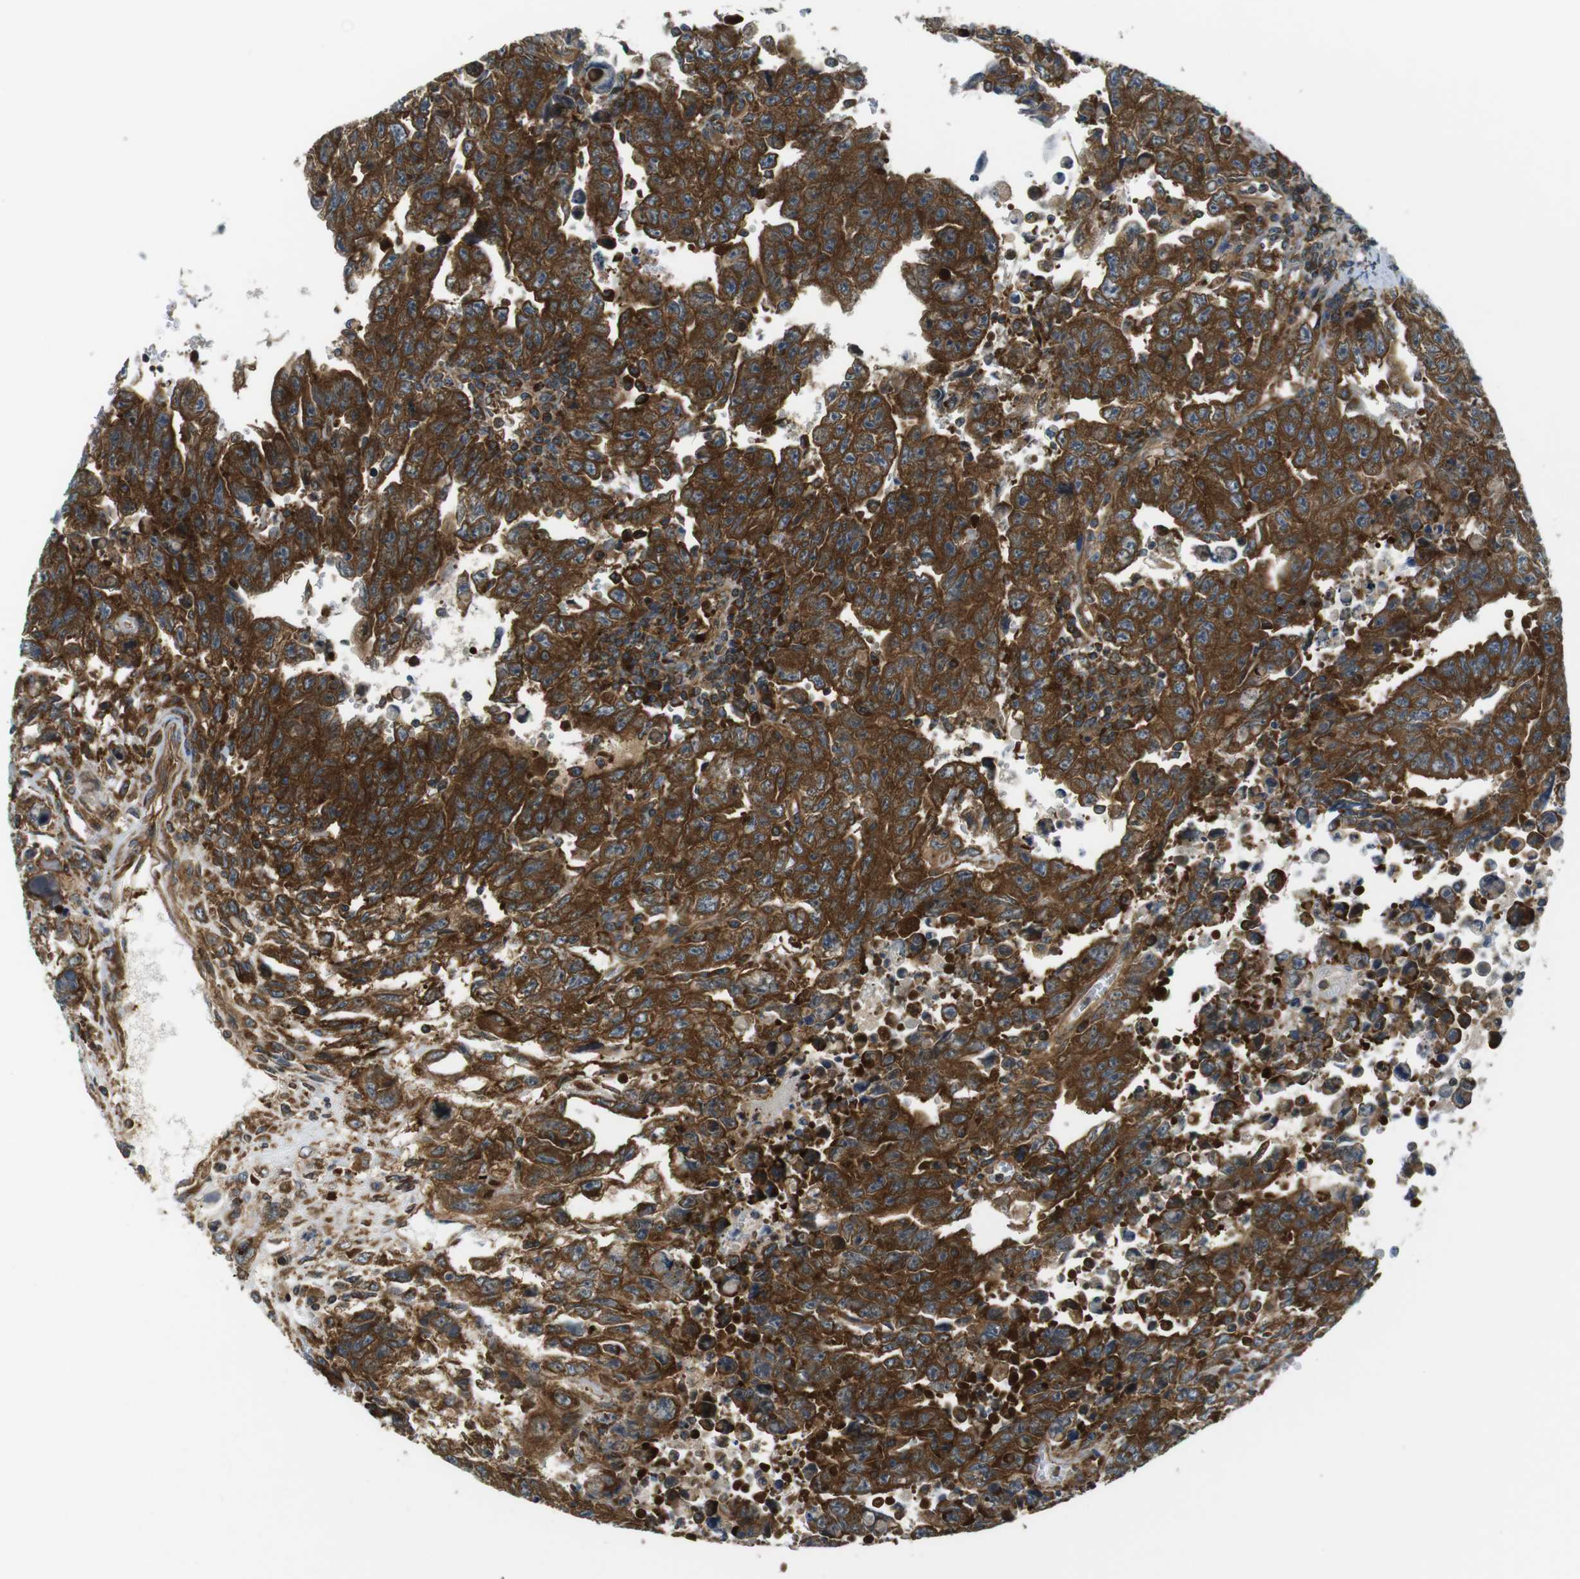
{"staining": {"intensity": "strong", "quantity": "25%-75%", "location": "cytoplasmic/membranous"}, "tissue": "testis cancer", "cell_type": "Tumor cells", "image_type": "cancer", "snomed": [{"axis": "morphology", "description": "Carcinoma, Embryonal, NOS"}, {"axis": "topography", "description": "Testis"}], "caption": "The immunohistochemical stain shows strong cytoplasmic/membranous staining in tumor cells of testis embryonal carcinoma tissue.", "gene": "TSC1", "patient": {"sex": "male", "age": 28}}